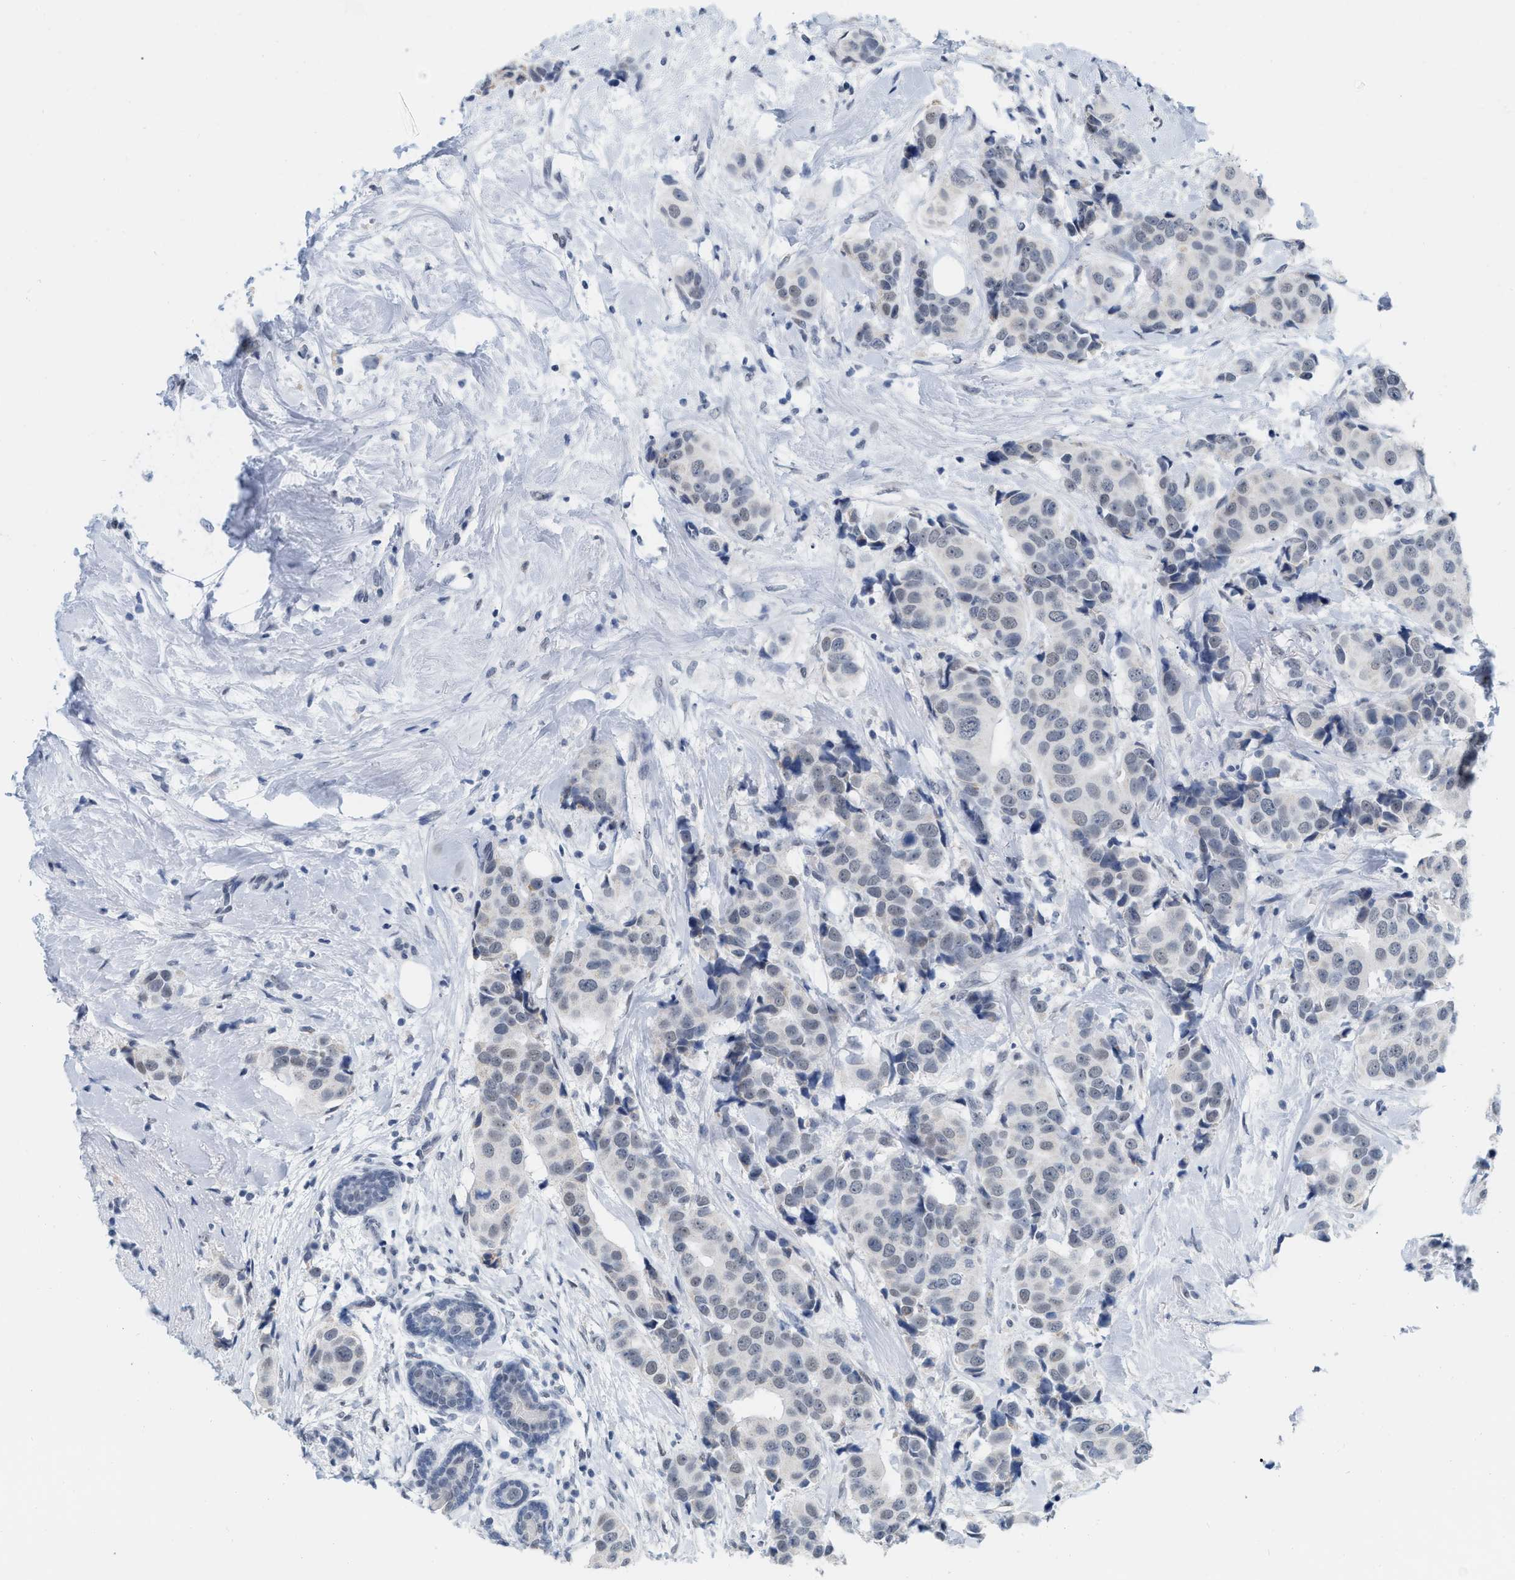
{"staining": {"intensity": "negative", "quantity": "none", "location": "none"}, "tissue": "breast cancer", "cell_type": "Tumor cells", "image_type": "cancer", "snomed": [{"axis": "morphology", "description": "Normal tissue, NOS"}, {"axis": "morphology", "description": "Duct carcinoma"}, {"axis": "topography", "description": "Breast"}], "caption": "This is an immunohistochemistry (IHC) micrograph of human breast cancer. There is no staining in tumor cells.", "gene": "XIRP1", "patient": {"sex": "female", "age": 39}}